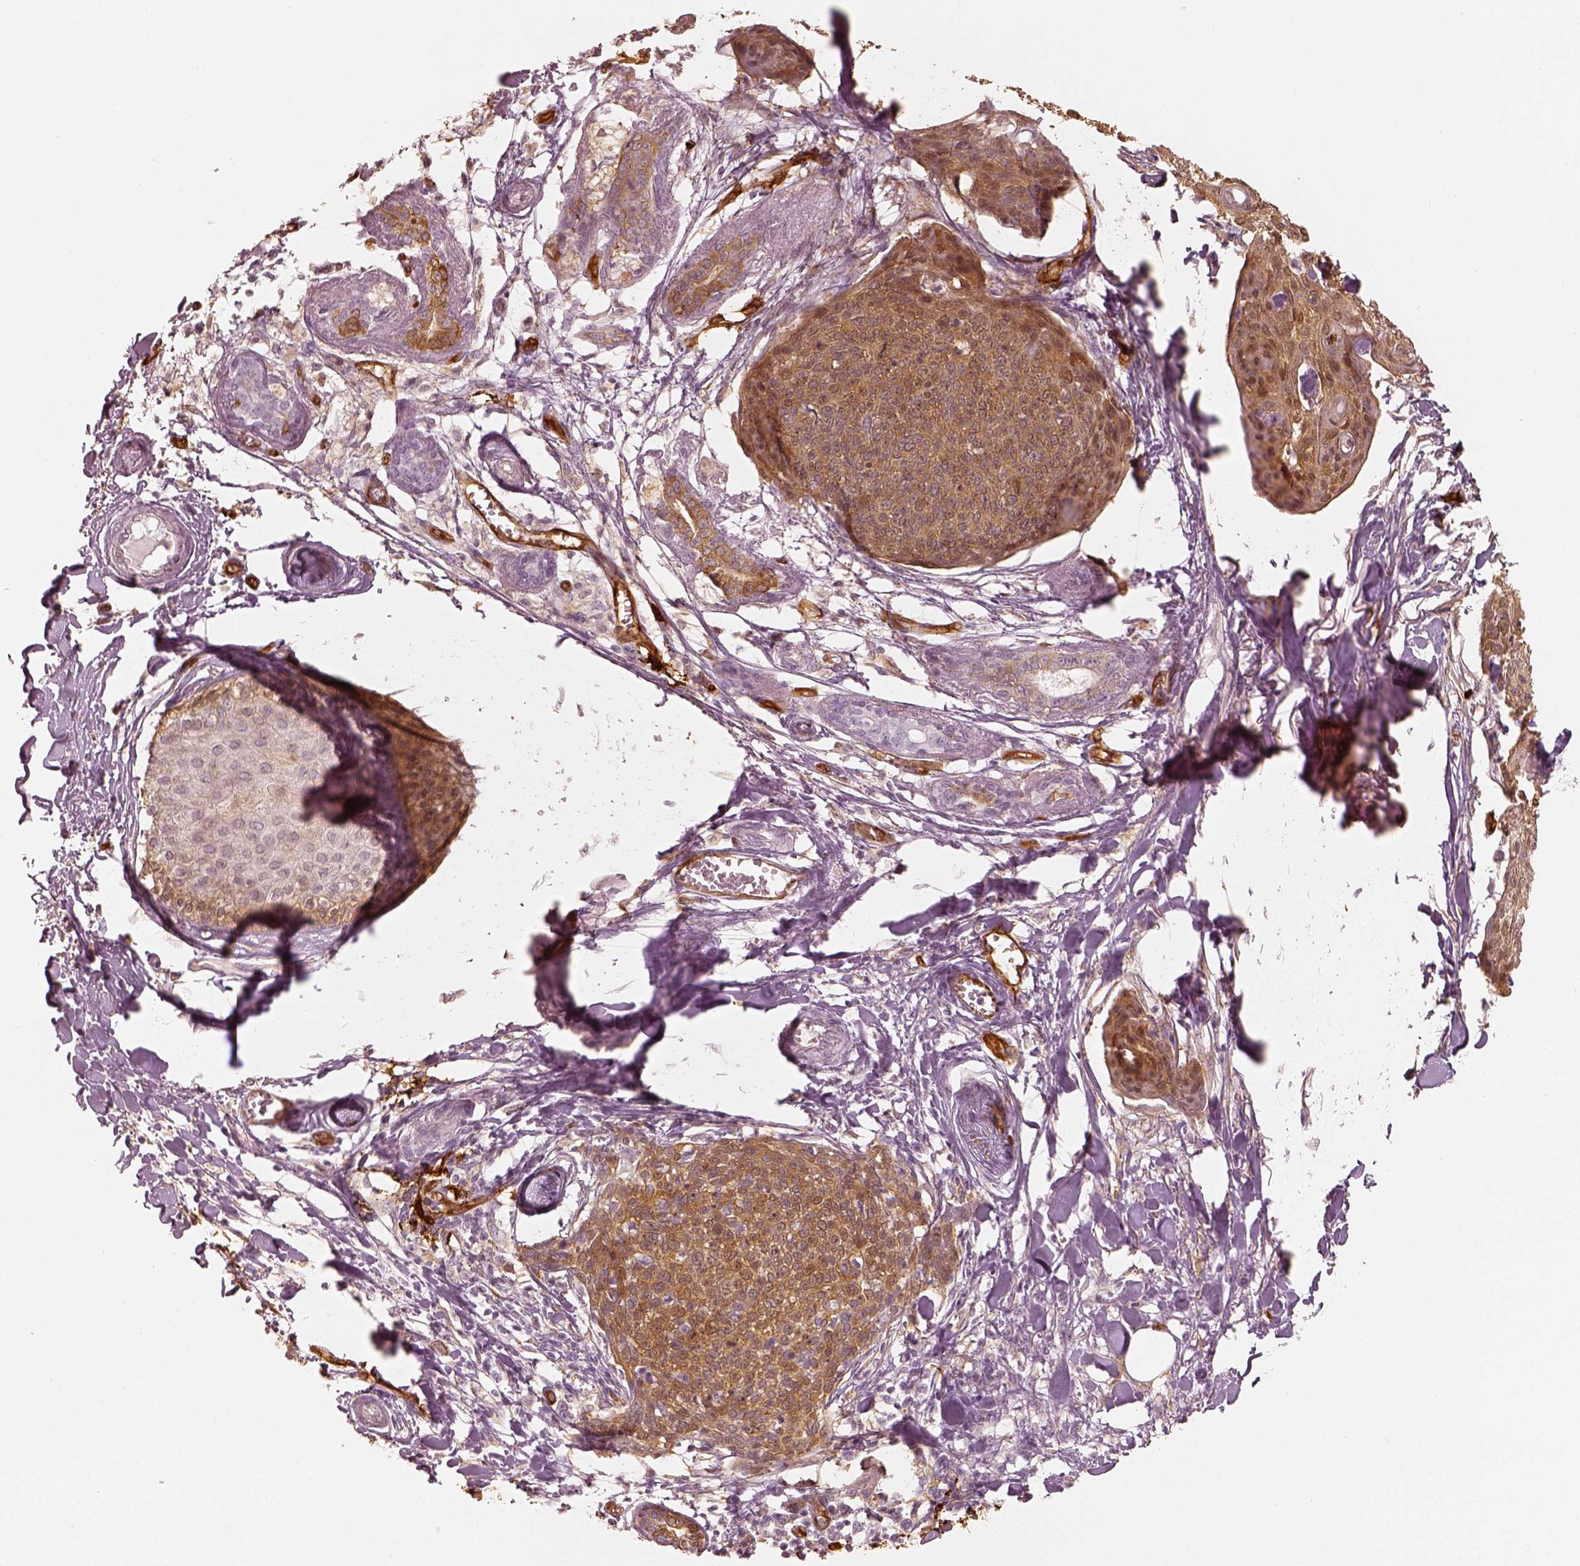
{"staining": {"intensity": "moderate", "quantity": "25%-75%", "location": "cytoplasmic/membranous"}, "tissue": "skin cancer", "cell_type": "Tumor cells", "image_type": "cancer", "snomed": [{"axis": "morphology", "description": "Squamous cell carcinoma, NOS"}, {"axis": "topography", "description": "Skin"}, {"axis": "topography", "description": "Vulva"}], "caption": "A brown stain shows moderate cytoplasmic/membranous positivity of a protein in human skin cancer (squamous cell carcinoma) tumor cells. (brown staining indicates protein expression, while blue staining denotes nuclei).", "gene": "FSCN1", "patient": {"sex": "female", "age": 75}}